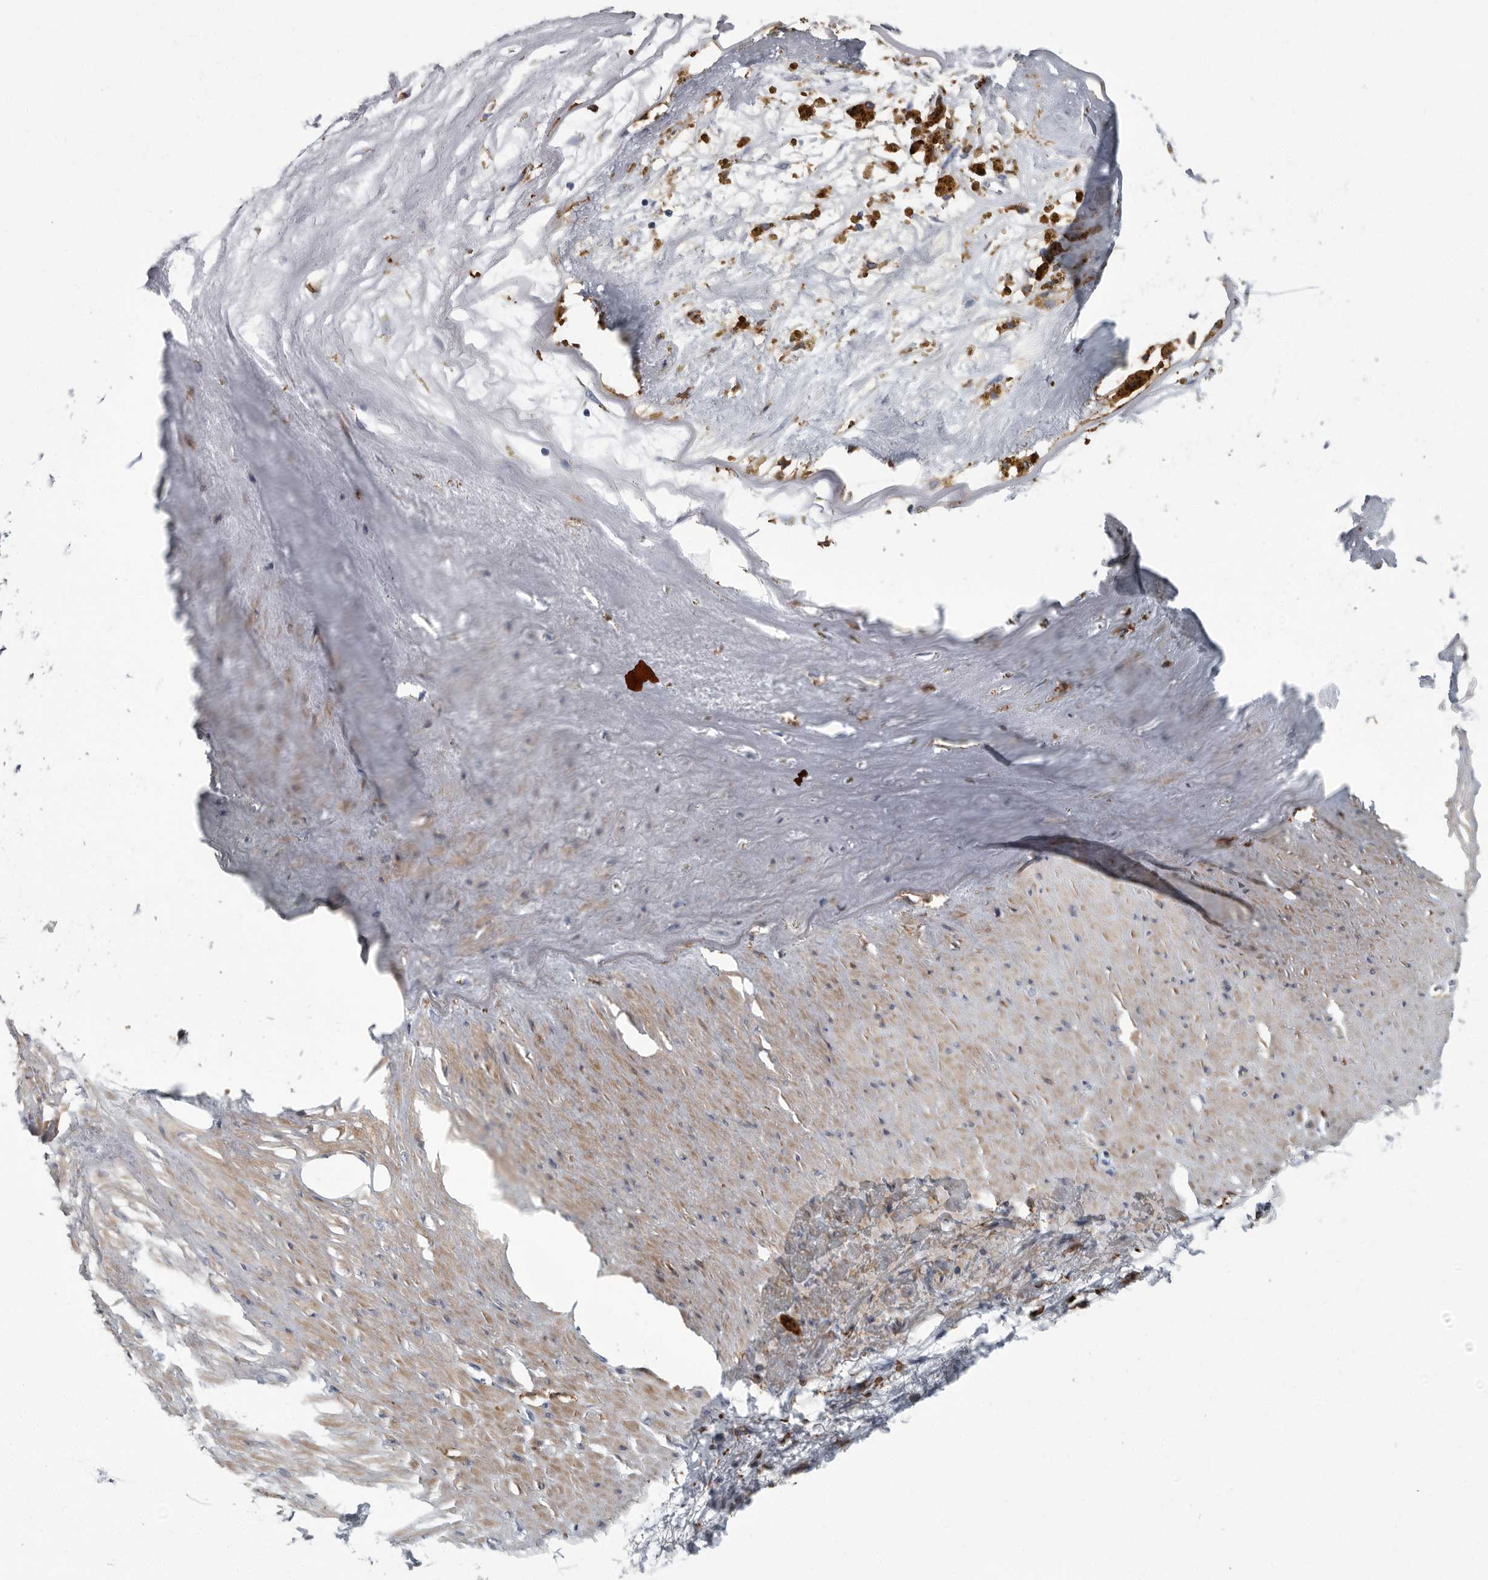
{"staining": {"intensity": "negative", "quantity": "none", "location": "none"}, "tissue": "soft tissue", "cell_type": "Fibroblasts", "image_type": "normal", "snomed": [{"axis": "morphology", "description": "Normal tissue, NOS"}, {"axis": "topography", "description": "Soft tissue"}], "caption": "A high-resolution photomicrograph shows IHC staining of unremarkable soft tissue, which demonstrates no significant expression in fibroblasts.", "gene": "FCER1G", "patient": {"sex": "male", "age": 72}}